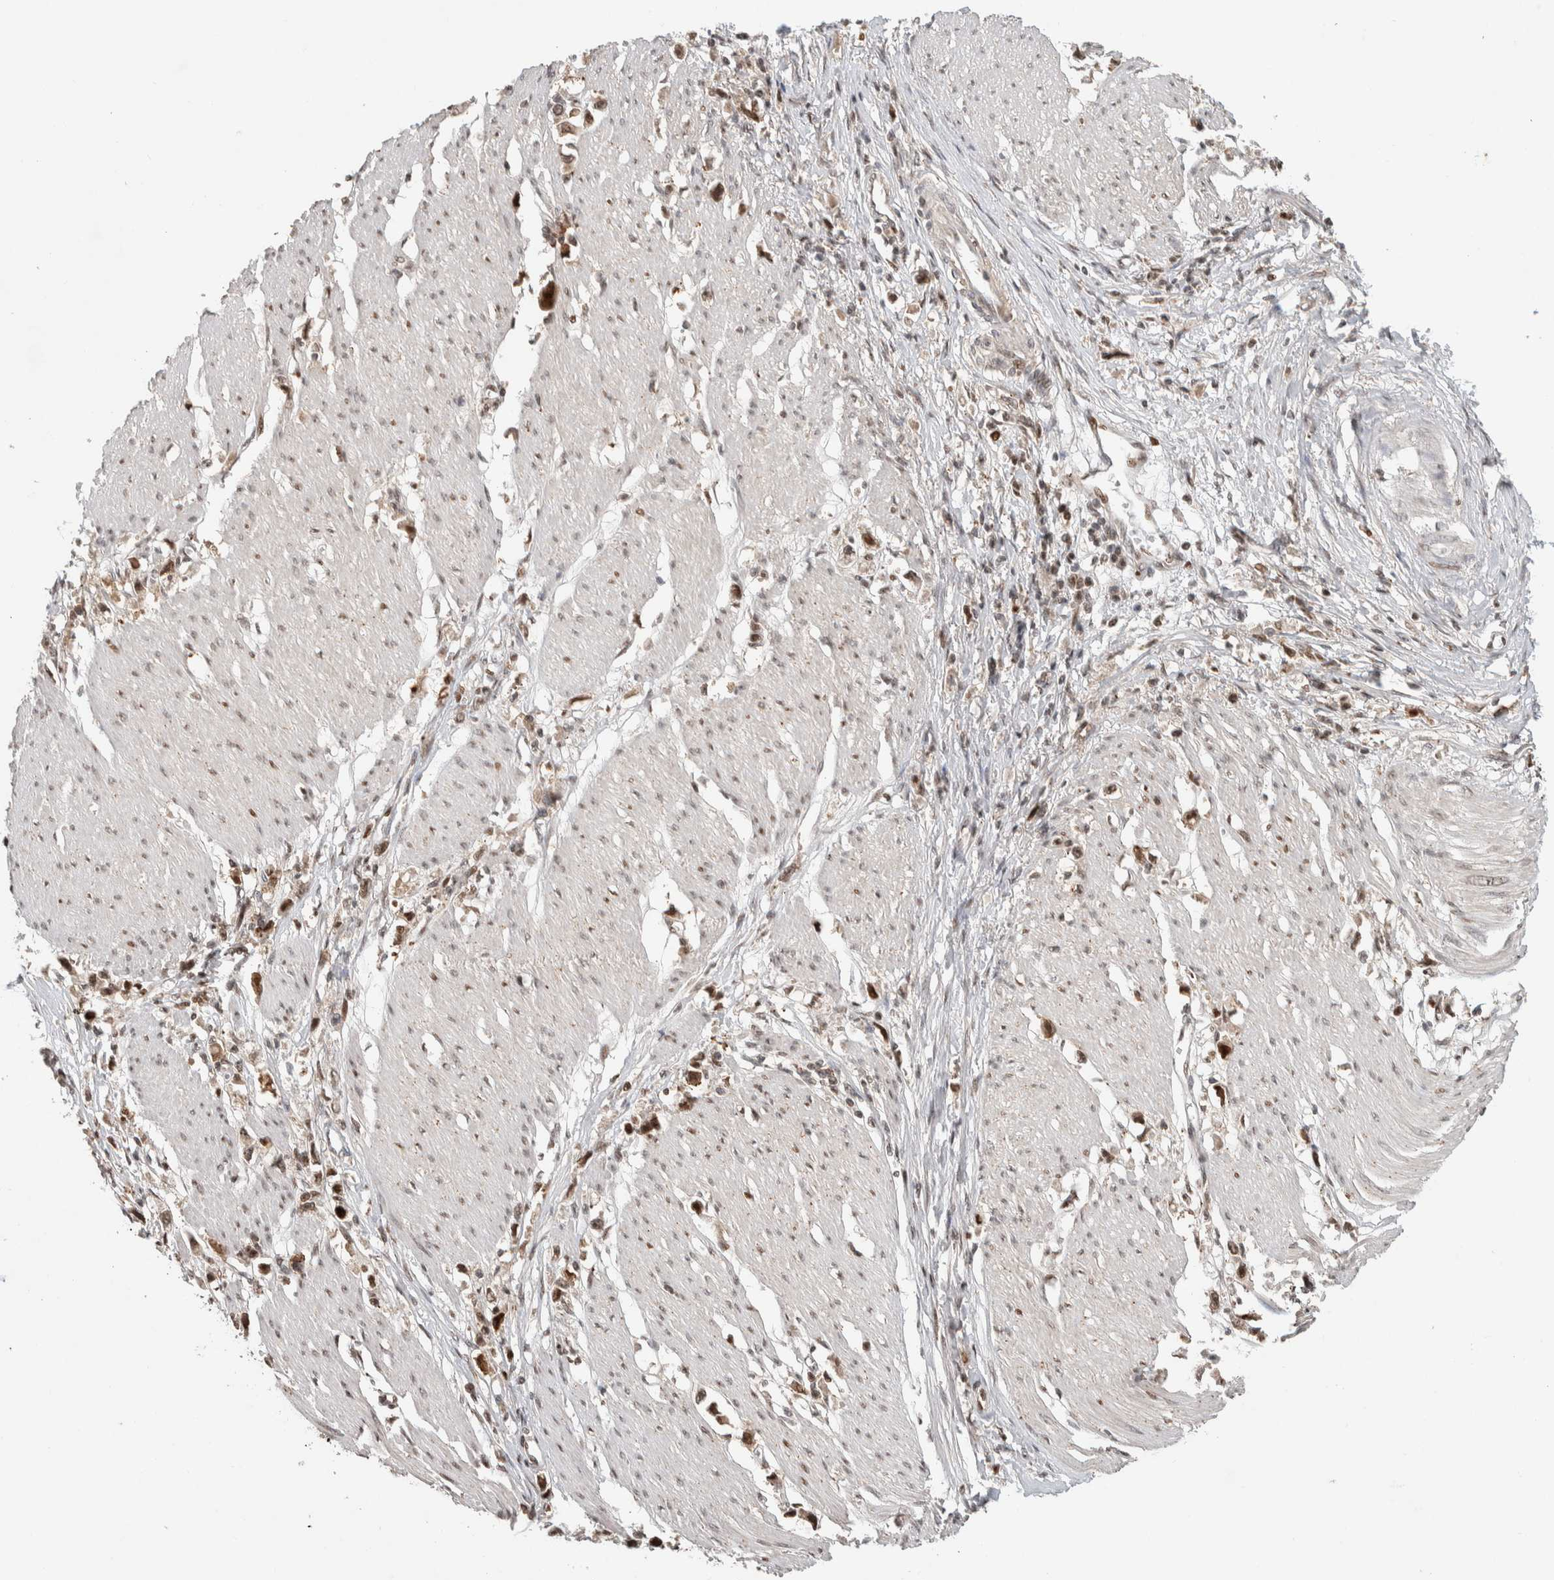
{"staining": {"intensity": "moderate", "quantity": ">75%", "location": "nuclear"}, "tissue": "stomach cancer", "cell_type": "Tumor cells", "image_type": "cancer", "snomed": [{"axis": "morphology", "description": "Adenocarcinoma, NOS"}, {"axis": "topography", "description": "Stomach"}], "caption": "Immunohistochemistry (IHC) image of human stomach adenocarcinoma stained for a protein (brown), which demonstrates medium levels of moderate nuclear positivity in about >75% of tumor cells.", "gene": "ZNF521", "patient": {"sex": "female", "age": 59}}